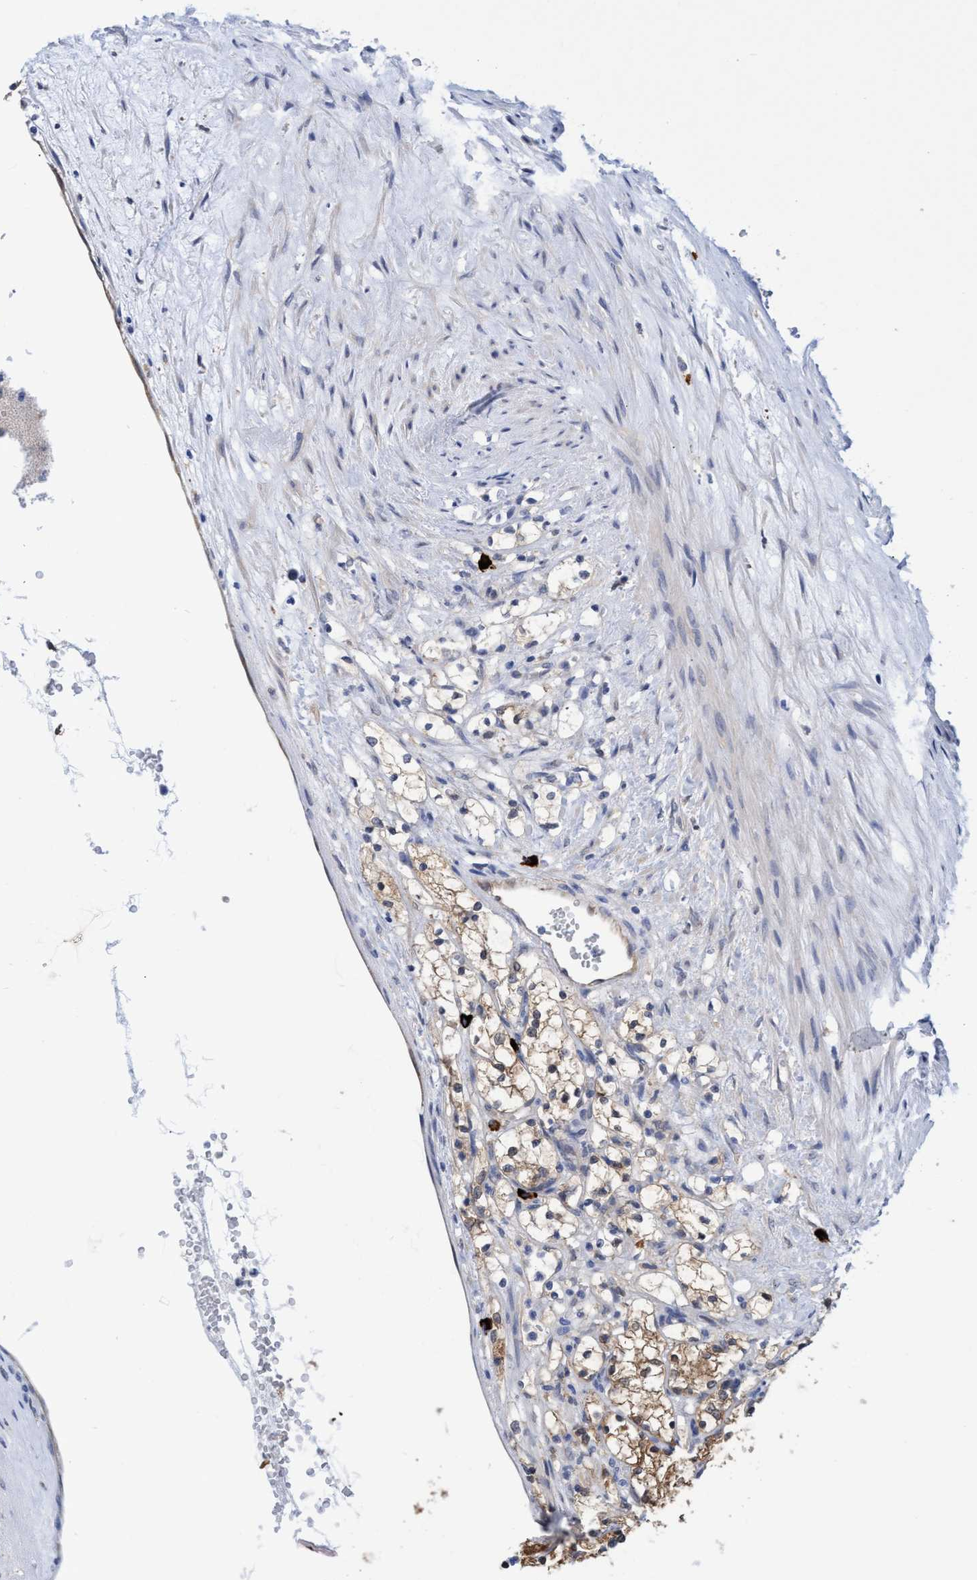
{"staining": {"intensity": "moderate", "quantity": ">75%", "location": "cytoplasmic/membranous"}, "tissue": "renal cancer", "cell_type": "Tumor cells", "image_type": "cancer", "snomed": [{"axis": "morphology", "description": "Adenocarcinoma, NOS"}, {"axis": "topography", "description": "Kidney"}], "caption": "The histopathology image demonstrates immunohistochemical staining of adenocarcinoma (renal). There is moderate cytoplasmic/membranous staining is appreciated in about >75% of tumor cells.", "gene": "PNPO", "patient": {"sex": "female", "age": 69}}